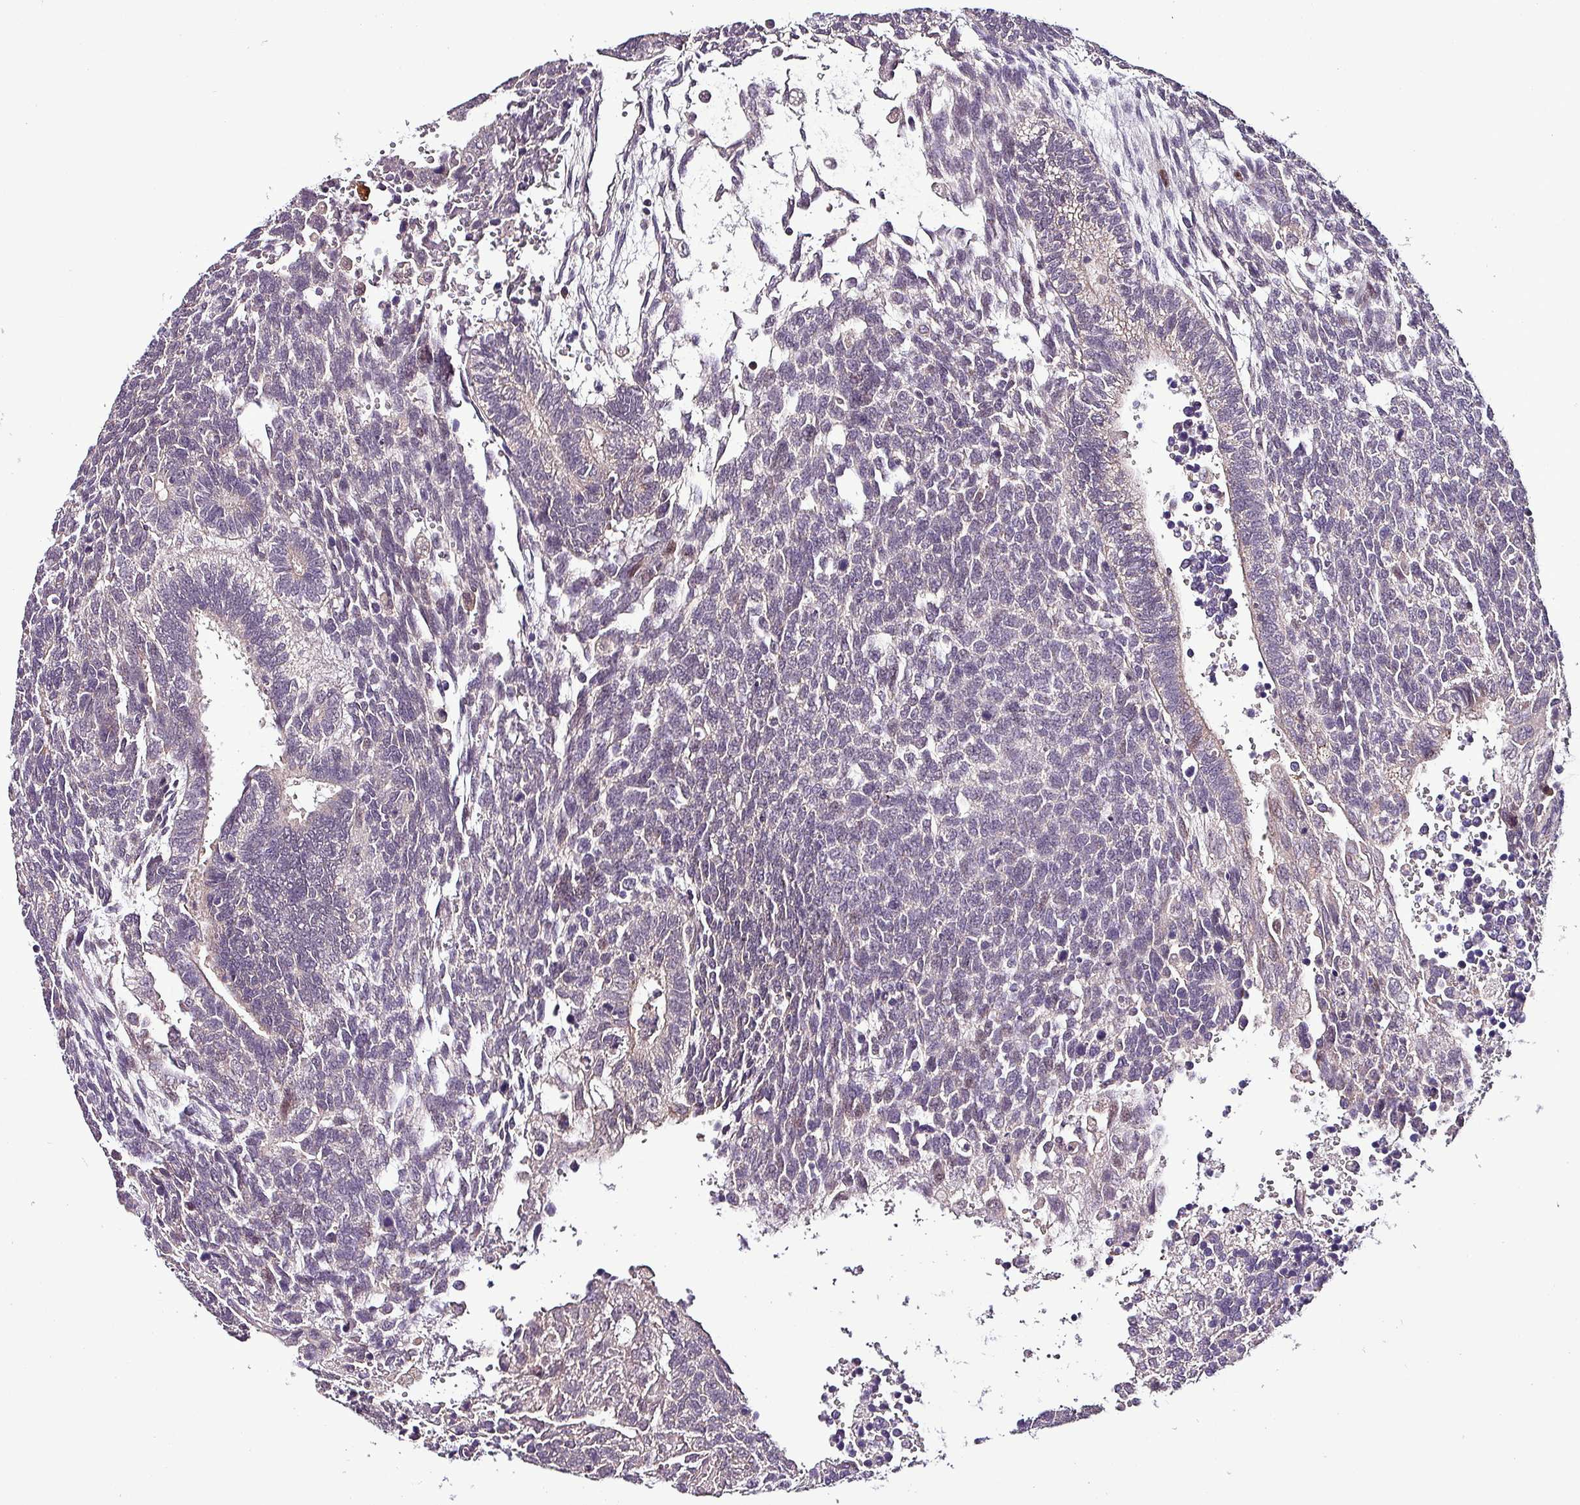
{"staining": {"intensity": "negative", "quantity": "none", "location": "none"}, "tissue": "testis cancer", "cell_type": "Tumor cells", "image_type": "cancer", "snomed": [{"axis": "morphology", "description": "Carcinoma, Embryonal, NOS"}, {"axis": "topography", "description": "Testis"}], "caption": "Tumor cells show no significant protein positivity in testis cancer (embryonal carcinoma).", "gene": "GRAPL", "patient": {"sex": "male", "age": 23}}